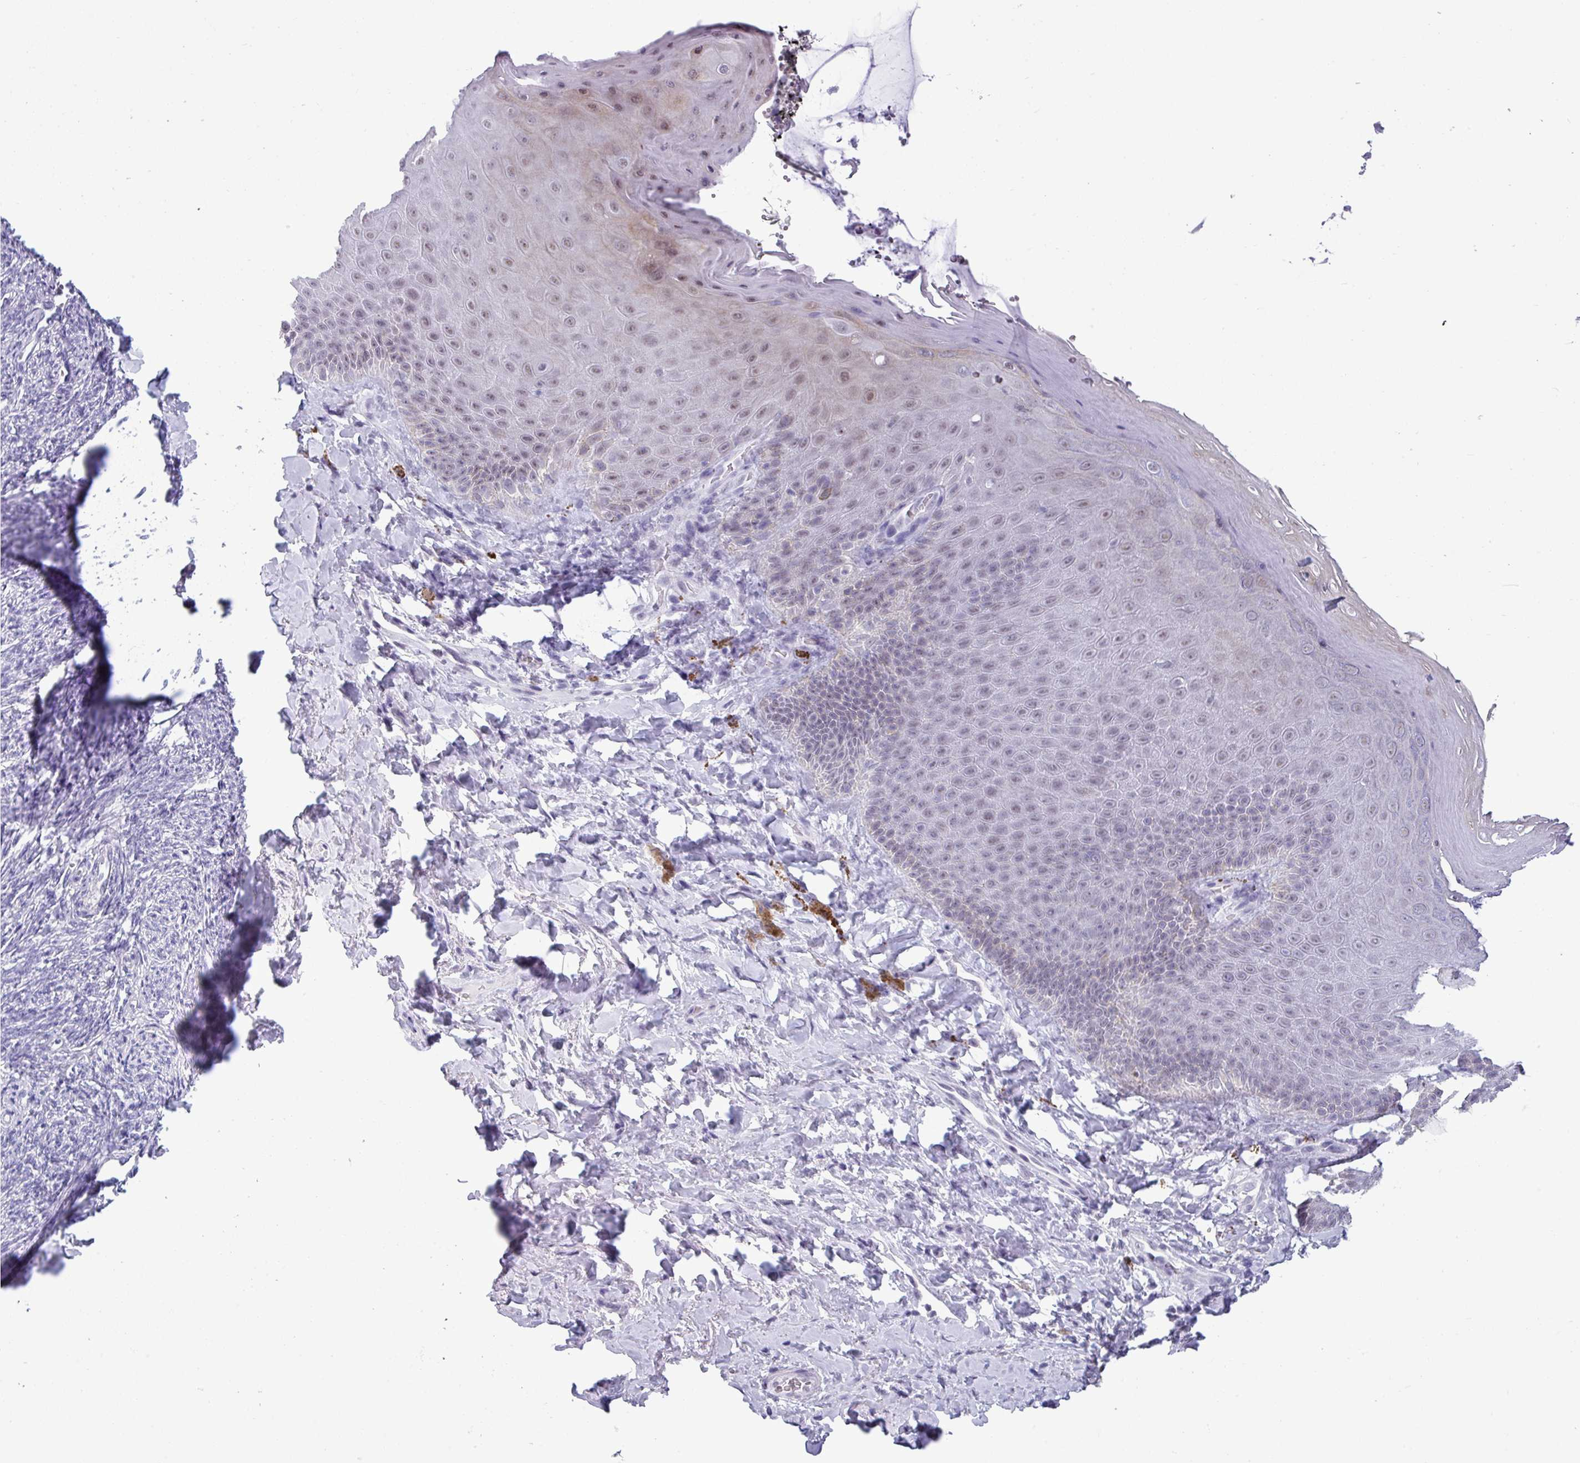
{"staining": {"intensity": "weak", "quantity": "<25%", "location": "nuclear"}, "tissue": "smooth muscle", "cell_type": "Smooth muscle cells", "image_type": "normal", "snomed": [{"axis": "morphology", "description": "Normal tissue, NOS"}, {"axis": "topography", "description": "Smooth muscle"}, {"axis": "topography", "description": "Fallopian tube"}], "caption": "Immunohistochemistry of benign human smooth muscle exhibits no positivity in smooth muscle cells. The staining is performed using DAB brown chromogen with nuclei counter-stained in using hematoxylin.", "gene": "SRGAP1", "patient": {"sex": "female", "age": 59}}